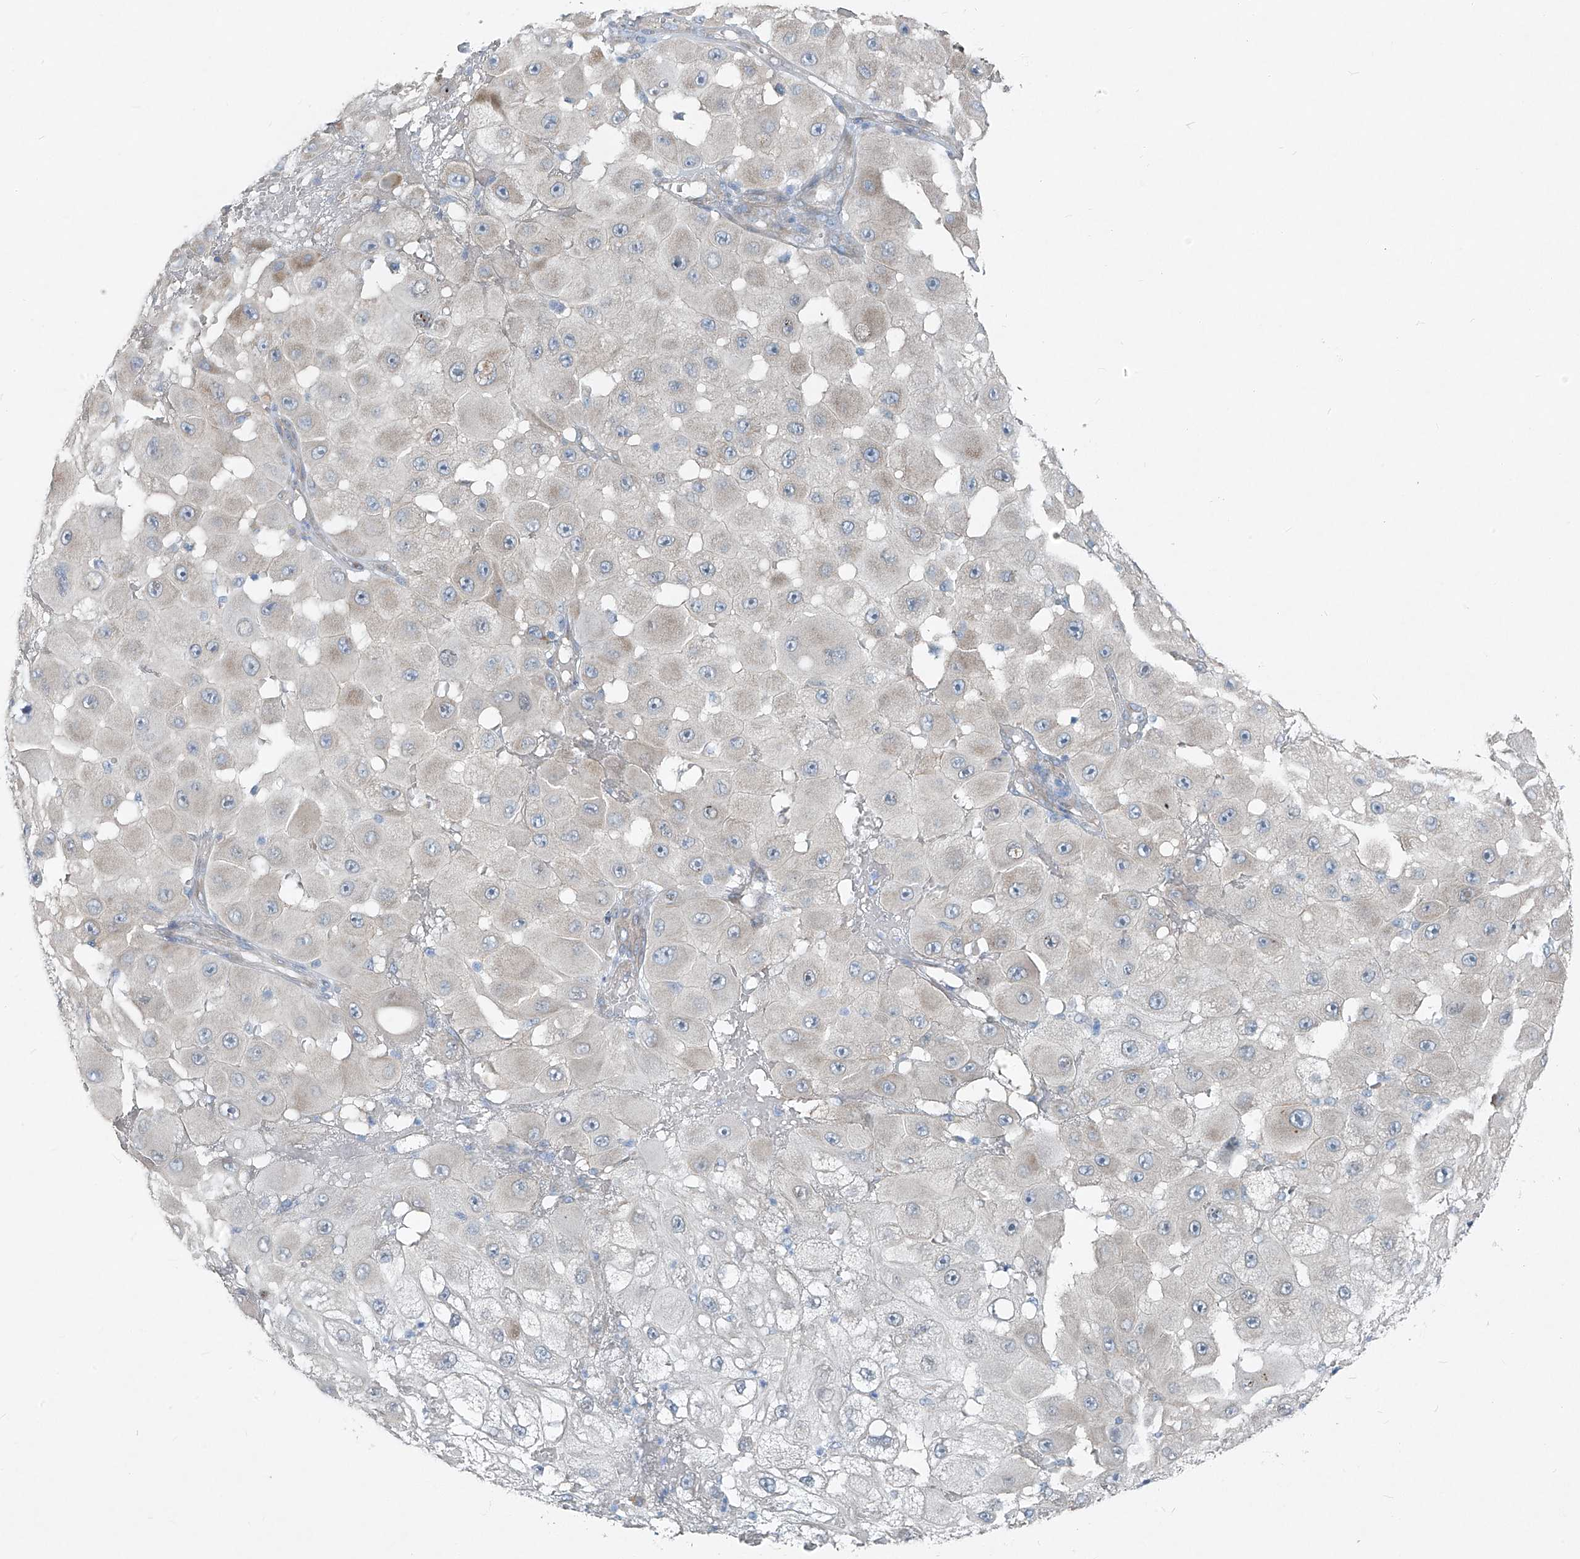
{"staining": {"intensity": "negative", "quantity": "none", "location": "none"}, "tissue": "melanoma", "cell_type": "Tumor cells", "image_type": "cancer", "snomed": [{"axis": "morphology", "description": "Malignant melanoma, NOS"}, {"axis": "topography", "description": "Skin"}], "caption": "Protein analysis of malignant melanoma reveals no significant positivity in tumor cells.", "gene": "TNS2", "patient": {"sex": "female", "age": 81}}